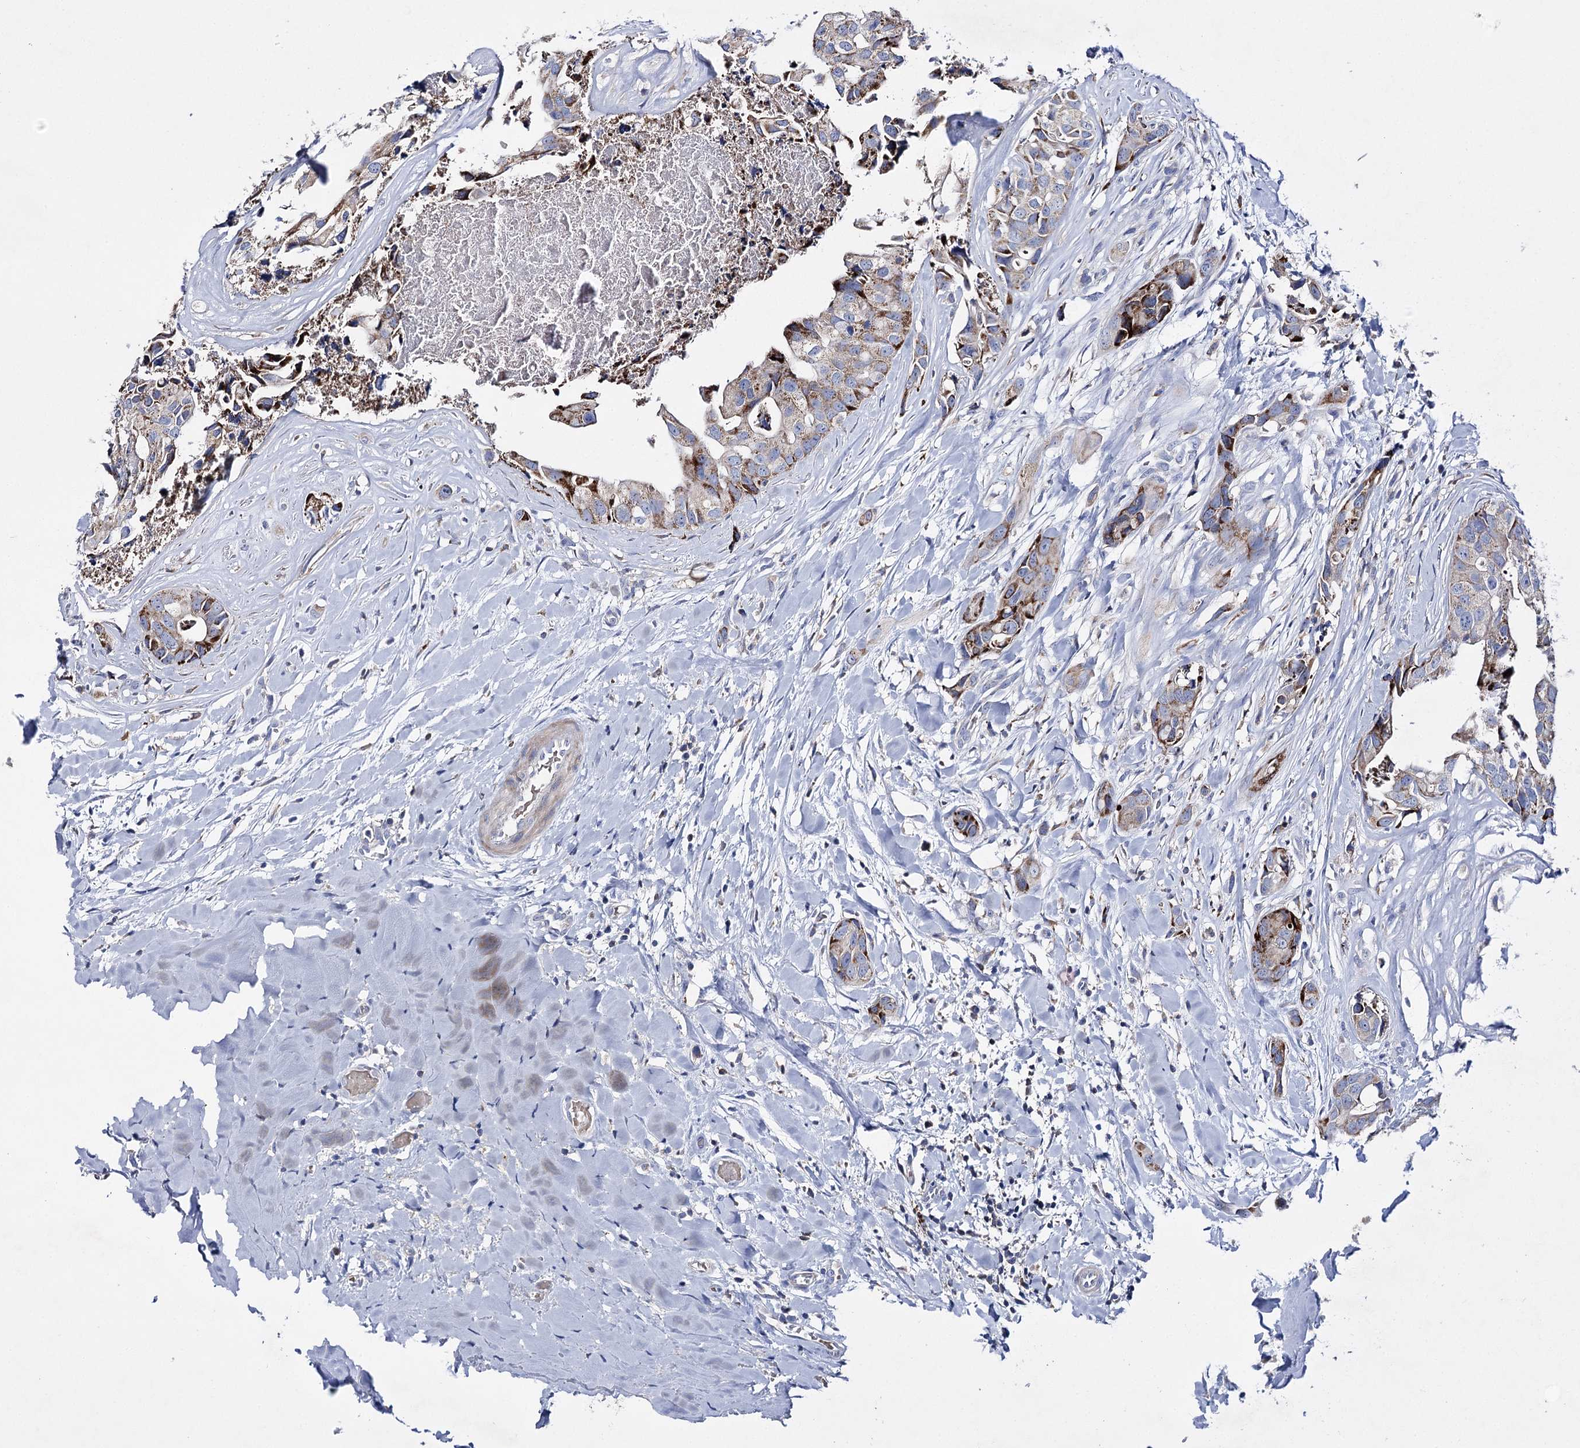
{"staining": {"intensity": "moderate", "quantity": ">75%", "location": "cytoplasmic/membranous"}, "tissue": "head and neck cancer", "cell_type": "Tumor cells", "image_type": "cancer", "snomed": [{"axis": "morphology", "description": "Adenocarcinoma, NOS"}, {"axis": "morphology", "description": "Adenocarcinoma, metastatic, NOS"}, {"axis": "topography", "description": "Head-Neck"}], "caption": "This micrograph displays immunohistochemistry (IHC) staining of adenocarcinoma (head and neck), with medium moderate cytoplasmic/membranous positivity in about >75% of tumor cells.", "gene": "COX15", "patient": {"sex": "male", "age": 75}}